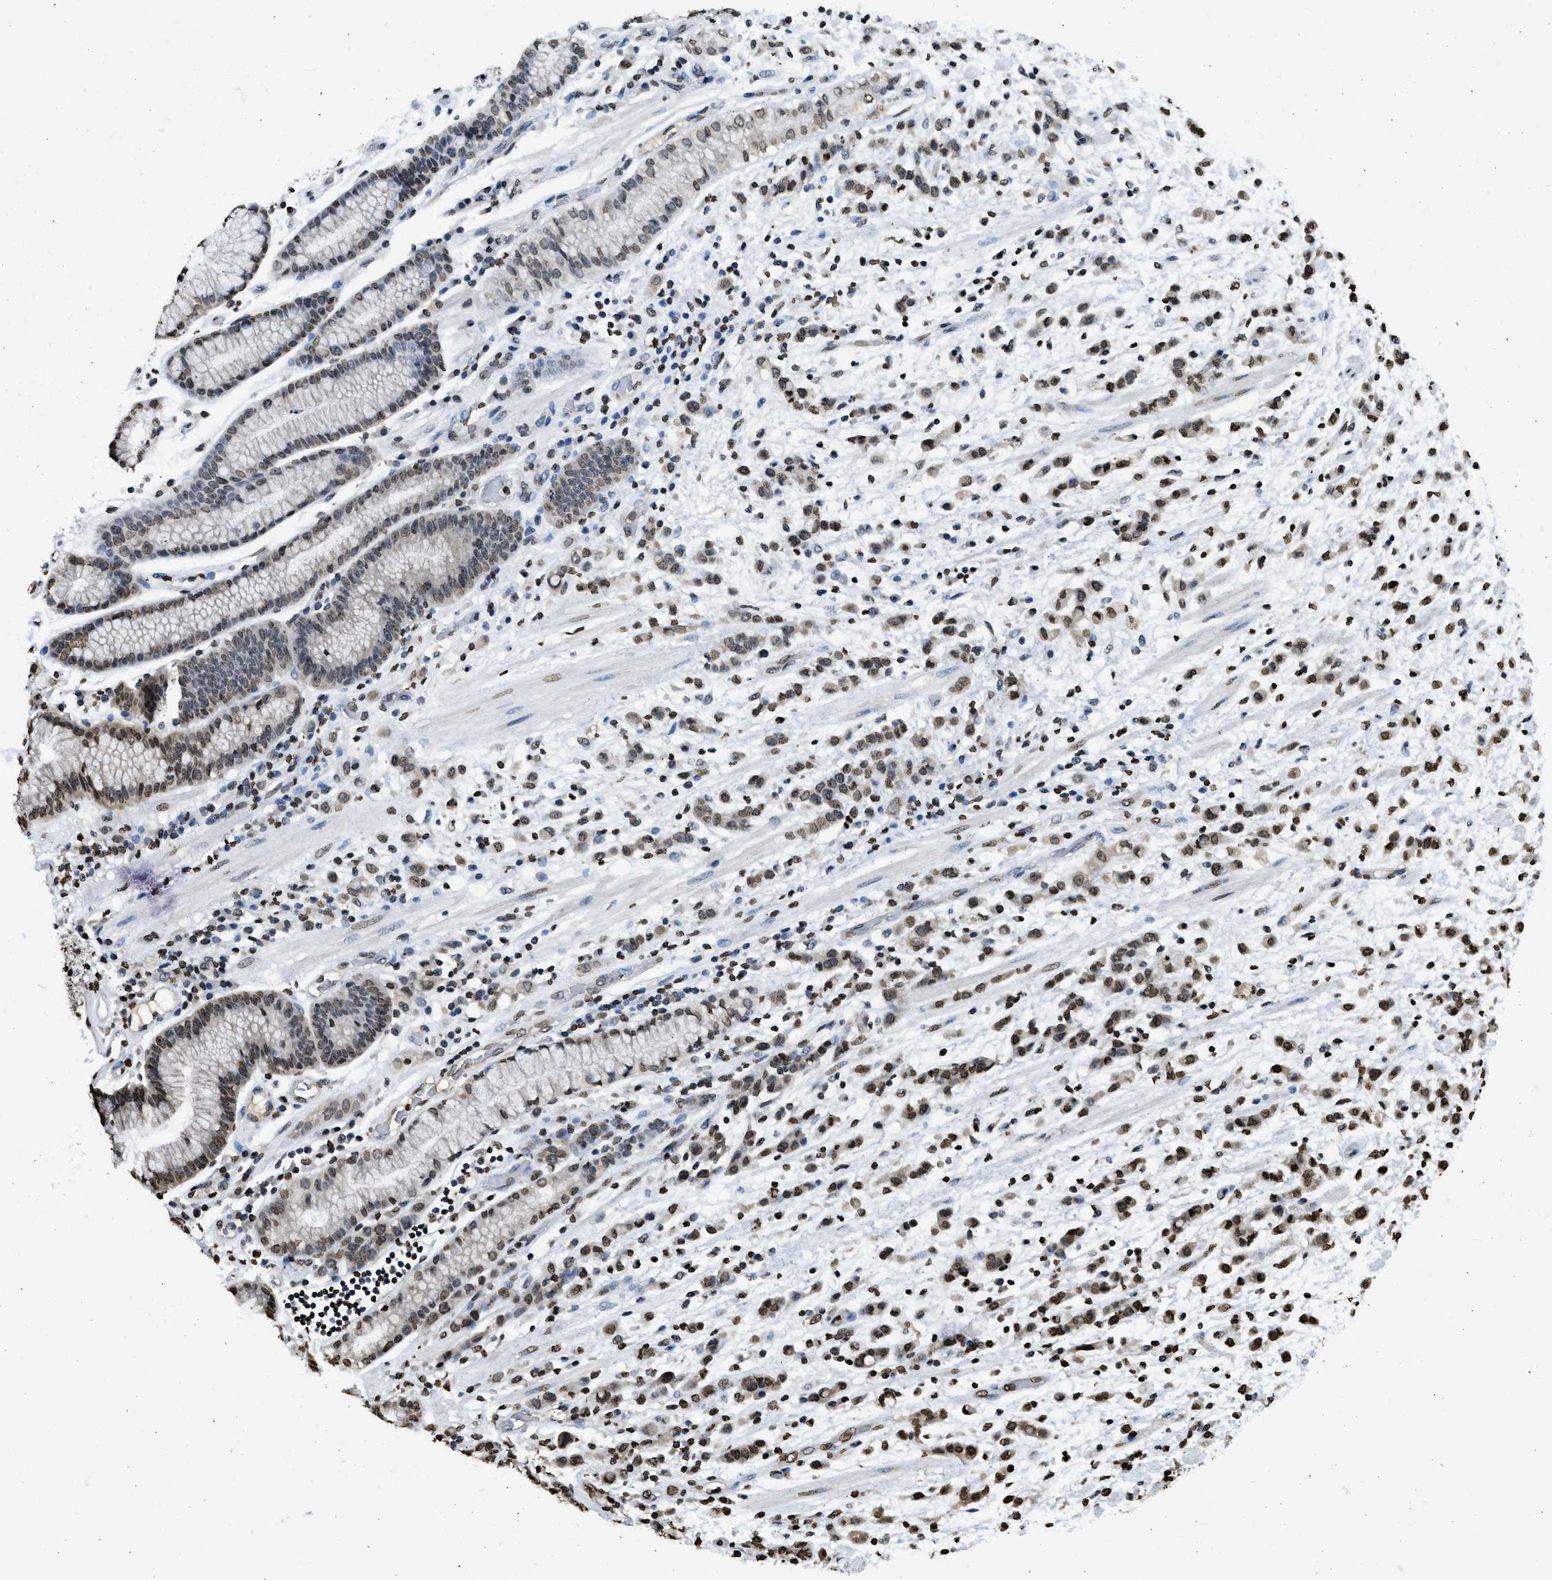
{"staining": {"intensity": "moderate", "quantity": ">75%", "location": "nuclear"}, "tissue": "stomach cancer", "cell_type": "Tumor cells", "image_type": "cancer", "snomed": [{"axis": "morphology", "description": "Adenocarcinoma, NOS"}, {"axis": "topography", "description": "Stomach, lower"}], "caption": "Brown immunohistochemical staining in human stomach cancer reveals moderate nuclear expression in approximately >75% of tumor cells.", "gene": "RRAGC", "patient": {"sex": "male", "age": 88}}